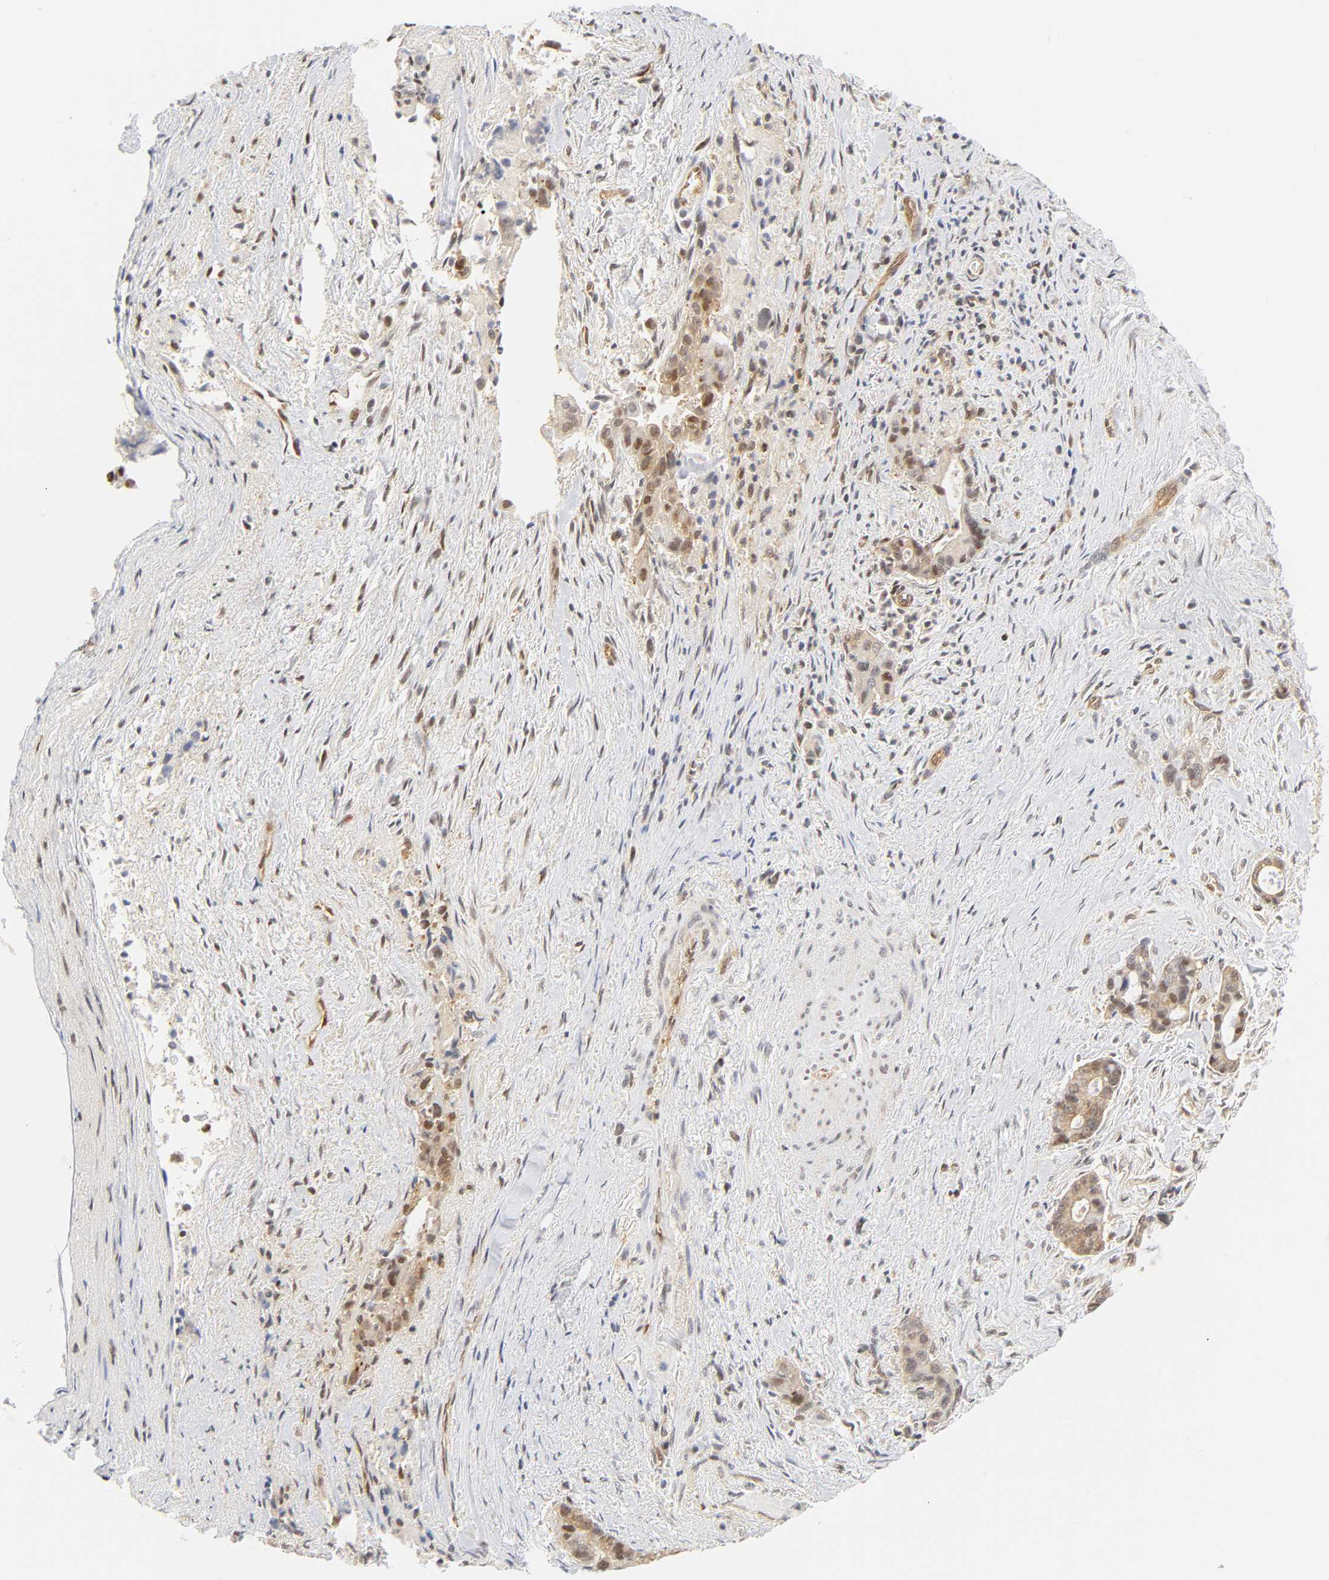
{"staining": {"intensity": "weak", "quantity": ">75%", "location": "cytoplasmic/membranous,nuclear"}, "tissue": "liver cancer", "cell_type": "Tumor cells", "image_type": "cancer", "snomed": [{"axis": "morphology", "description": "Cholangiocarcinoma"}, {"axis": "topography", "description": "Liver"}], "caption": "This image reveals liver cholangiocarcinoma stained with immunohistochemistry (IHC) to label a protein in brown. The cytoplasmic/membranous and nuclear of tumor cells show weak positivity for the protein. Nuclei are counter-stained blue.", "gene": "CDC37", "patient": {"sex": "female", "age": 55}}